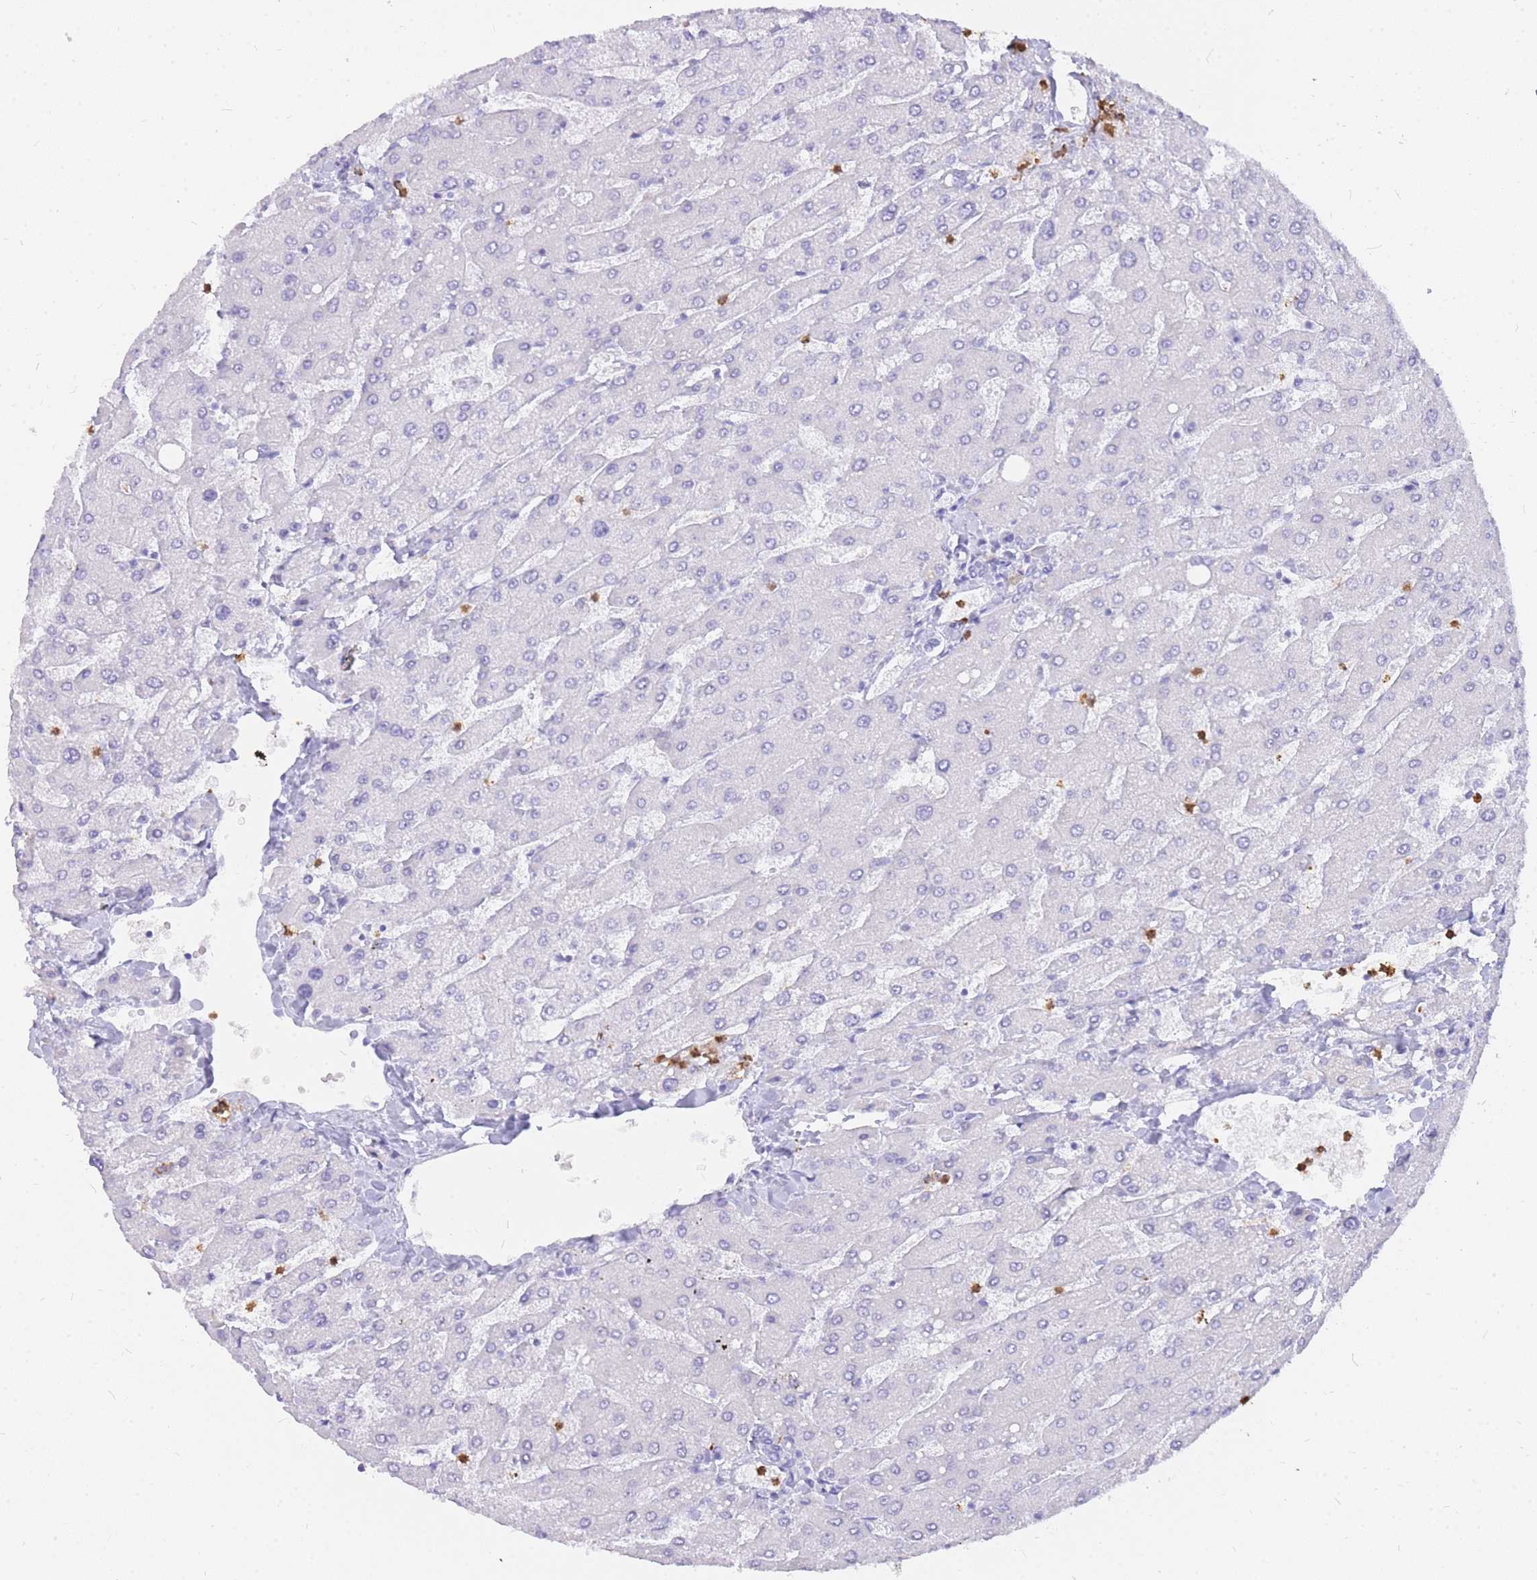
{"staining": {"intensity": "negative", "quantity": "none", "location": "none"}, "tissue": "liver", "cell_type": "Cholangiocytes", "image_type": "normal", "snomed": [{"axis": "morphology", "description": "Normal tissue, NOS"}, {"axis": "topography", "description": "Liver"}], "caption": "Protein analysis of normal liver reveals no significant positivity in cholangiocytes.", "gene": "HERC1", "patient": {"sex": "male", "age": 55}}